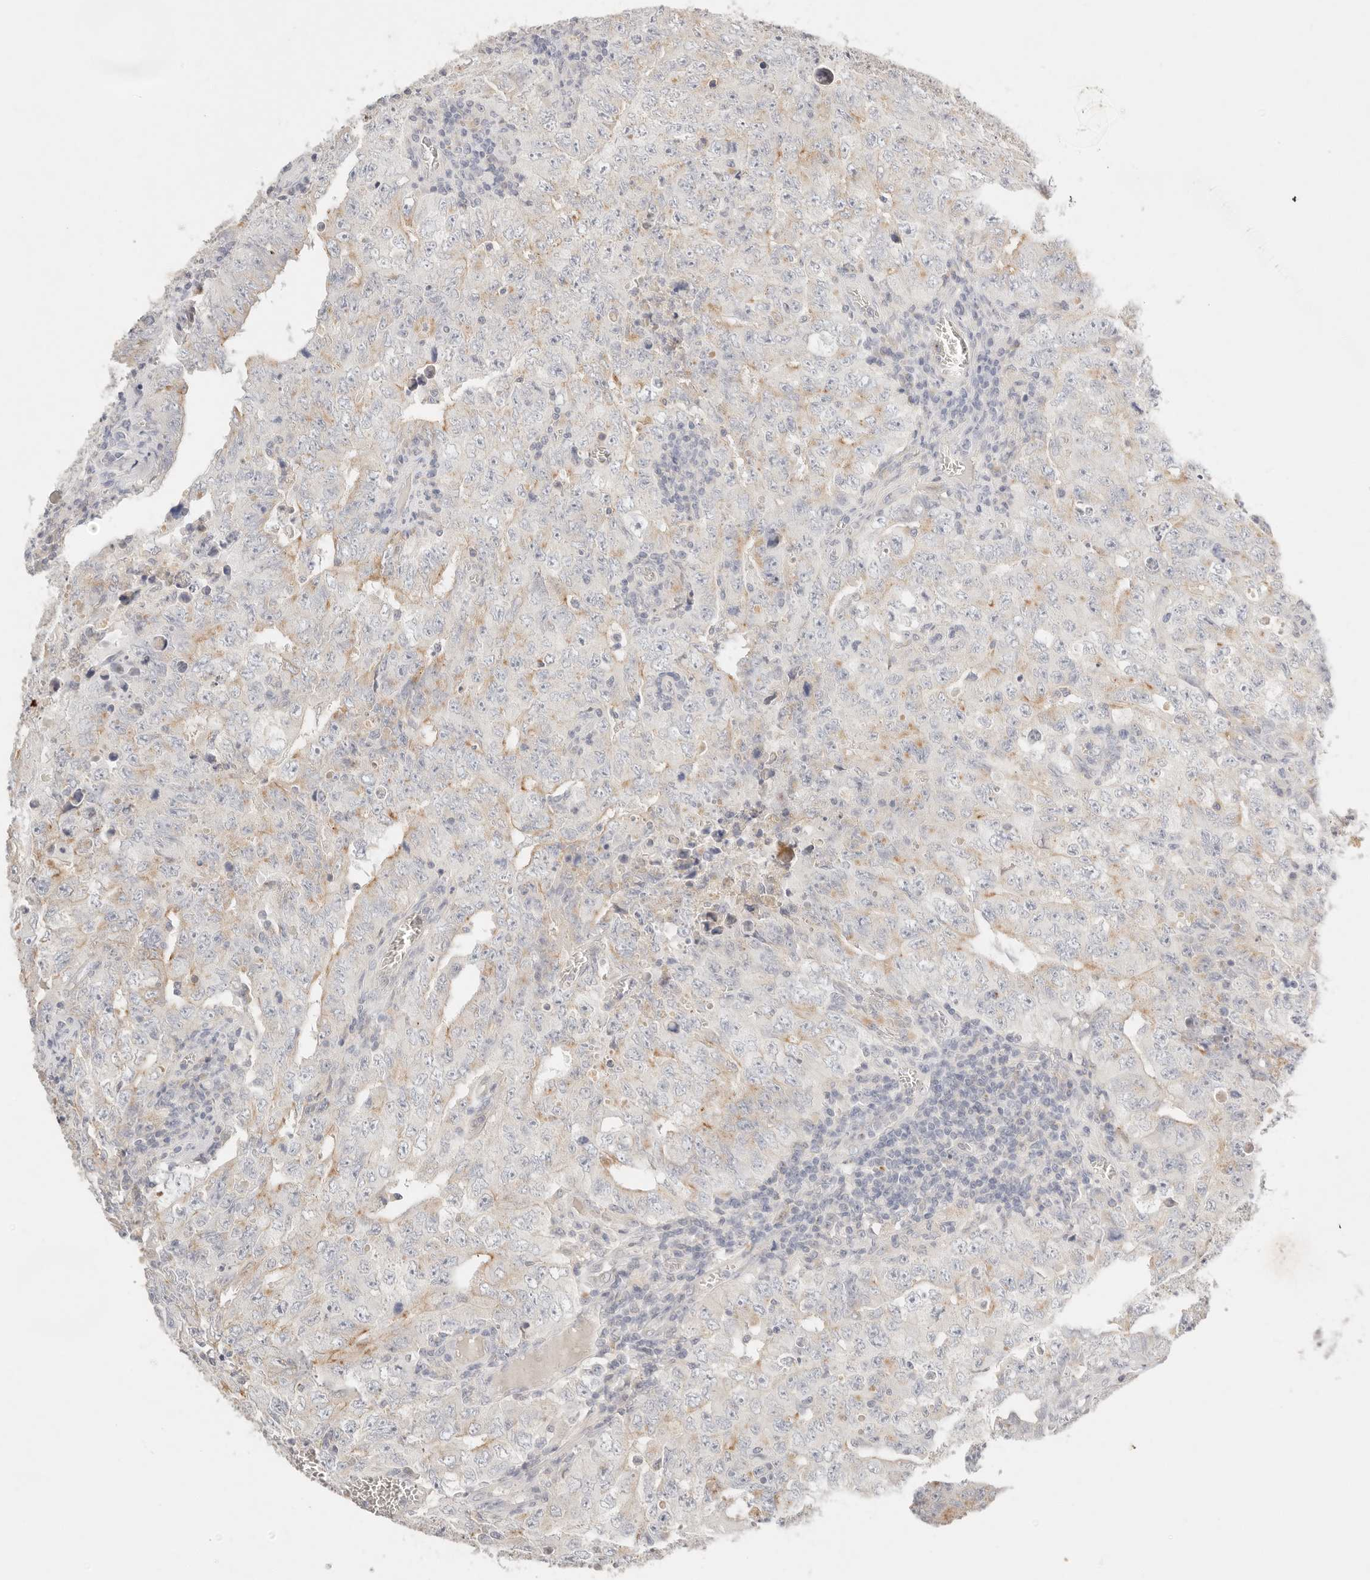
{"staining": {"intensity": "moderate", "quantity": "<25%", "location": "cytoplasmic/membranous"}, "tissue": "testis cancer", "cell_type": "Tumor cells", "image_type": "cancer", "snomed": [{"axis": "morphology", "description": "Carcinoma, Embryonal, NOS"}, {"axis": "topography", "description": "Testis"}], "caption": "Immunohistochemical staining of human testis cancer demonstrates low levels of moderate cytoplasmic/membranous protein staining in approximately <25% of tumor cells.", "gene": "CEP120", "patient": {"sex": "male", "age": 26}}